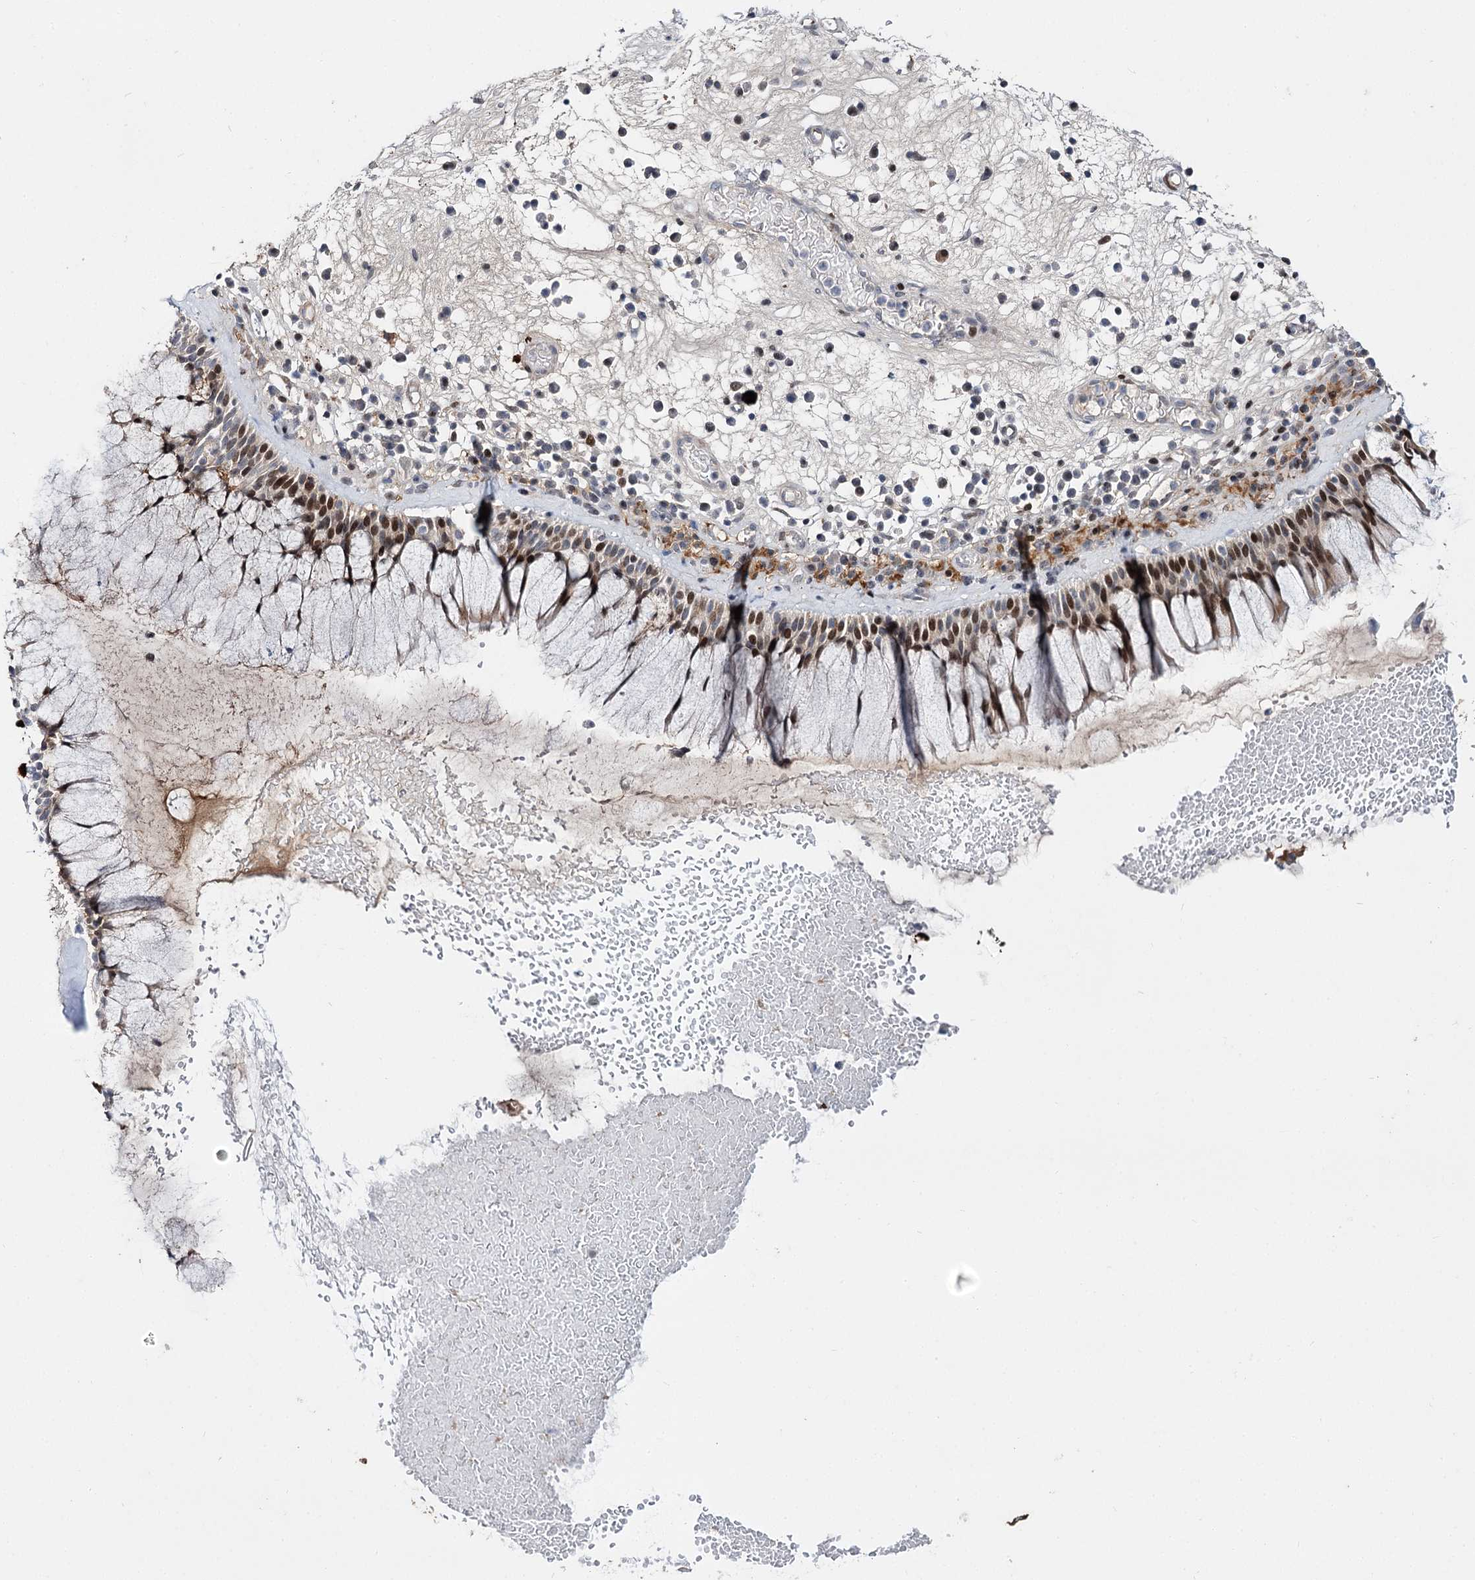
{"staining": {"intensity": "strong", "quantity": ">75%", "location": "nuclear"}, "tissue": "nasopharynx", "cell_type": "Respiratory epithelial cells", "image_type": "normal", "snomed": [{"axis": "morphology", "description": "Normal tissue, NOS"}, {"axis": "morphology", "description": "Inflammation, NOS"}, {"axis": "topography", "description": "Nasopharynx"}], "caption": "IHC histopathology image of normal nasopharynx: human nasopharynx stained using immunohistochemistry (IHC) demonstrates high levels of strong protein expression localized specifically in the nuclear of respiratory epithelial cells, appearing as a nuclear brown color.", "gene": "ITFG2", "patient": {"sex": "male", "age": 70}}